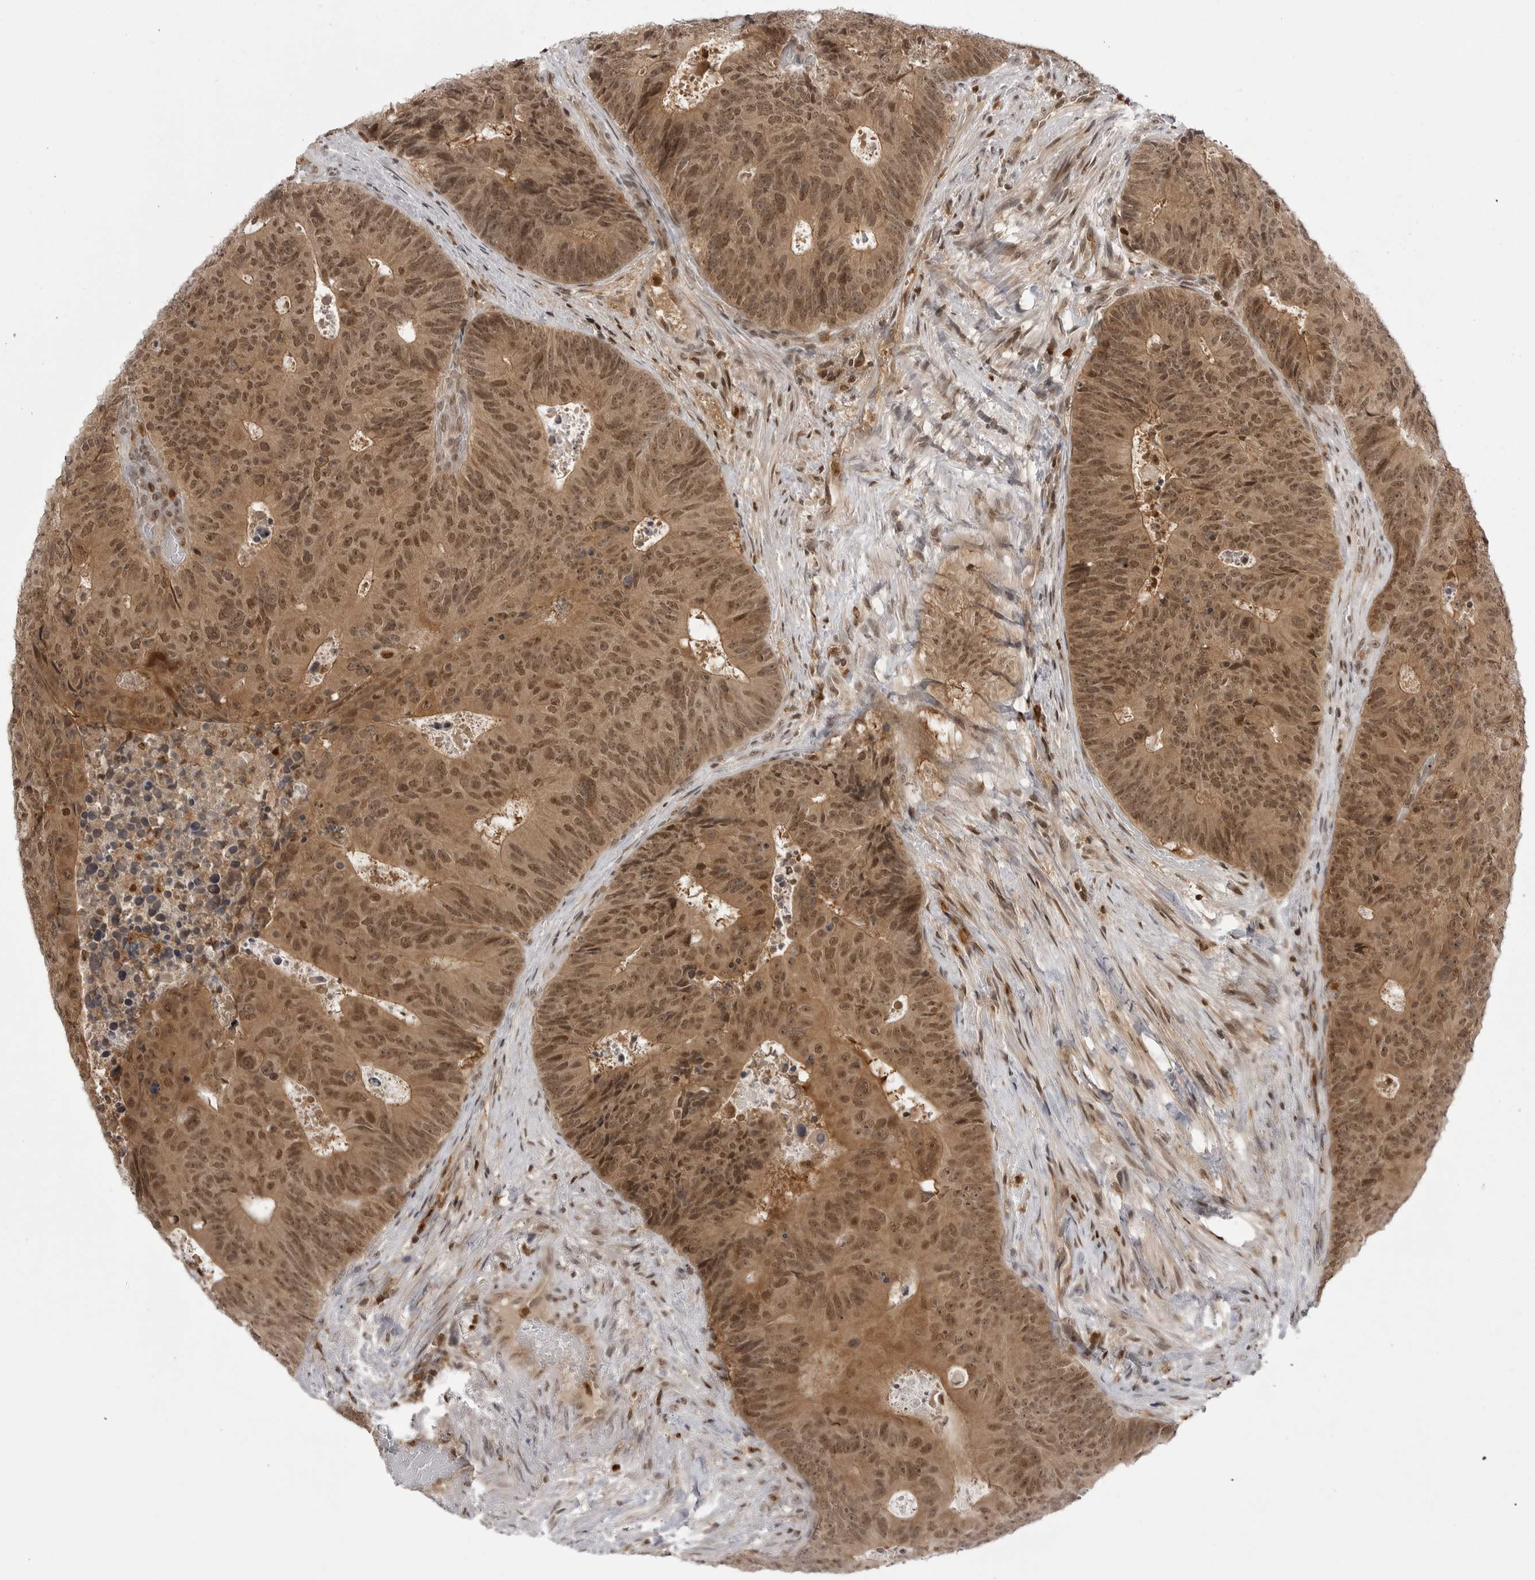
{"staining": {"intensity": "moderate", "quantity": ">75%", "location": "cytoplasmic/membranous,nuclear"}, "tissue": "colorectal cancer", "cell_type": "Tumor cells", "image_type": "cancer", "snomed": [{"axis": "morphology", "description": "Adenocarcinoma, NOS"}, {"axis": "topography", "description": "Colon"}], "caption": "An IHC histopathology image of neoplastic tissue is shown. Protein staining in brown highlights moderate cytoplasmic/membranous and nuclear positivity in colorectal cancer (adenocarcinoma) within tumor cells.", "gene": "PTK2B", "patient": {"sex": "male", "age": 87}}